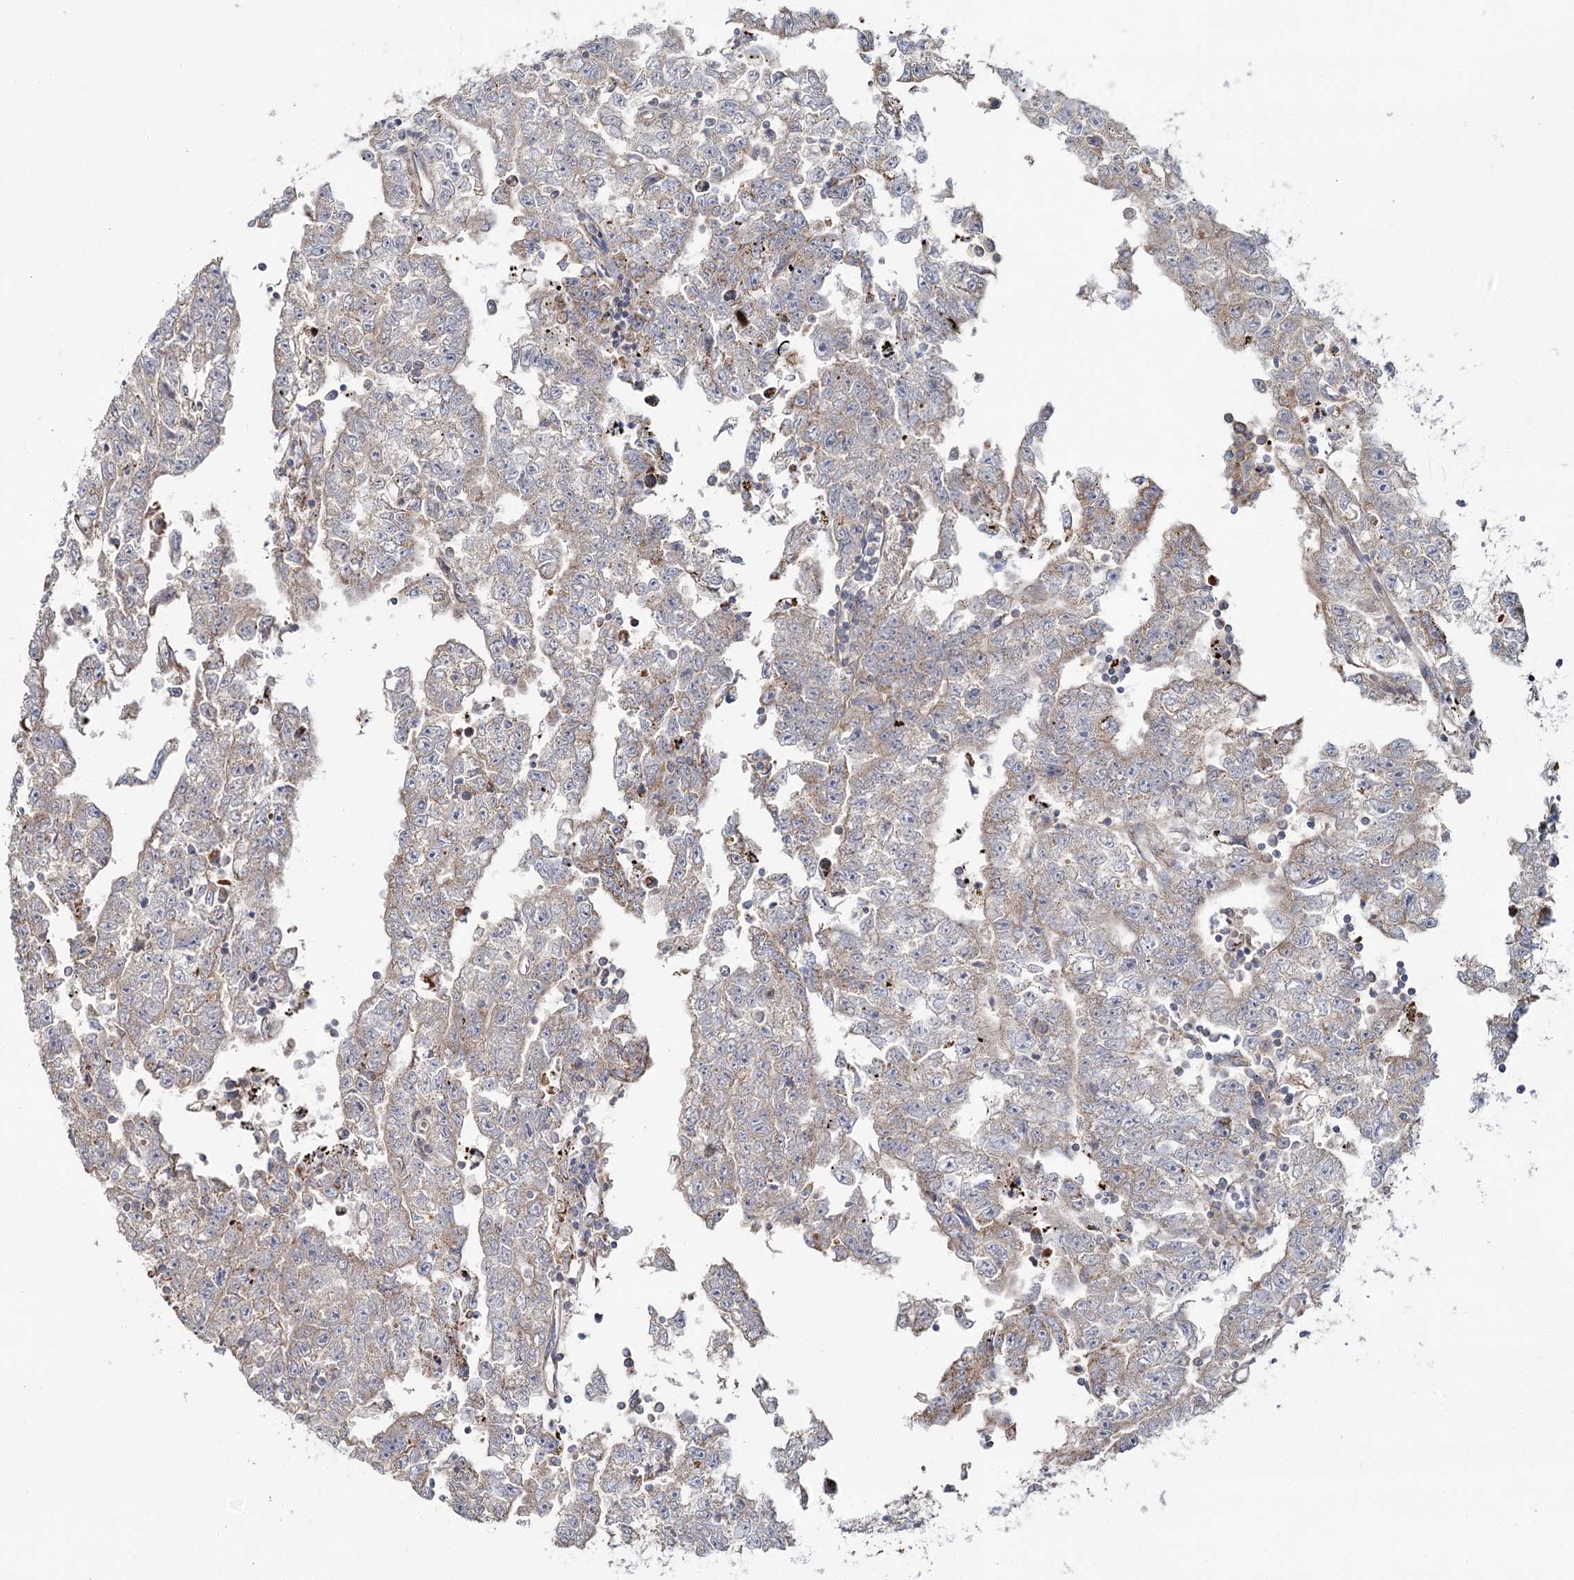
{"staining": {"intensity": "moderate", "quantity": "<25%", "location": "cytoplasmic/membranous"}, "tissue": "testis cancer", "cell_type": "Tumor cells", "image_type": "cancer", "snomed": [{"axis": "morphology", "description": "Carcinoma, Embryonal, NOS"}, {"axis": "topography", "description": "Testis"}], "caption": "Testis embryonal carcinoma stained for a protein (brown) shows moderate cytoplasmic/membranous positive positivity in approximately <25% of tumor cells.", "gene": "ACOX2", "patient": {"sex": "male", "age": 25}}